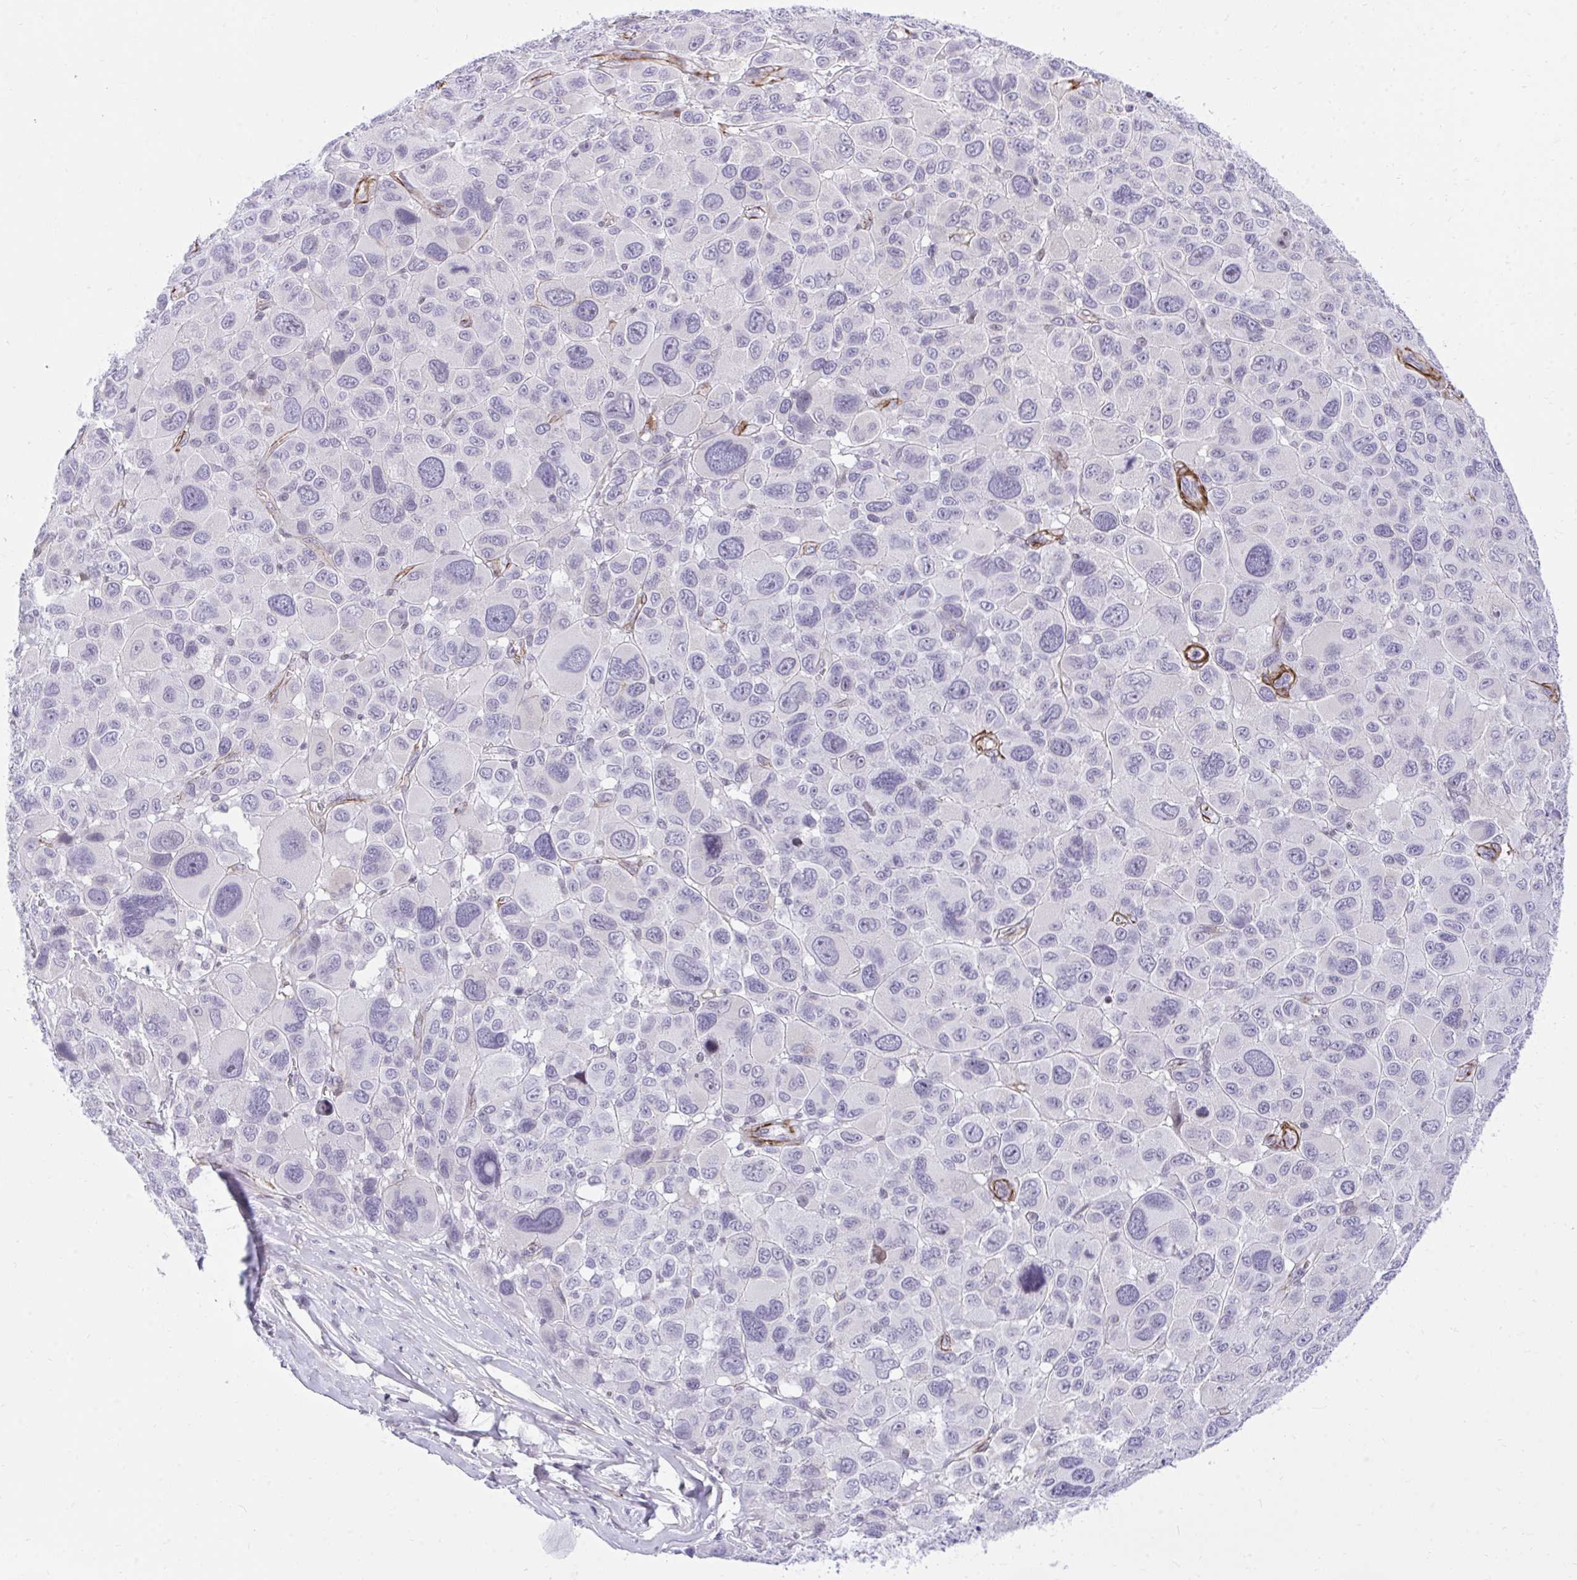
{"staining": {"intensity": "negative", "quantity": "none", "location": "none"}, "tissue": "melanoma", "cell_type": "Tumor cells", "image_type": "cancer", "snomed": [{"axis": "morphology", "description": "Malignant melanoma, NOS"}, {"axis": "topography", "description": "Skin"}], "caption": "Immunohistochemistry (IHC) photomicrograph of neoplastic tissue: melanoma stained with DAB displays no significant protein staining in tumor cells.", "gene": "KCNN4", "patient": {"sex": "female", "age": 66}}